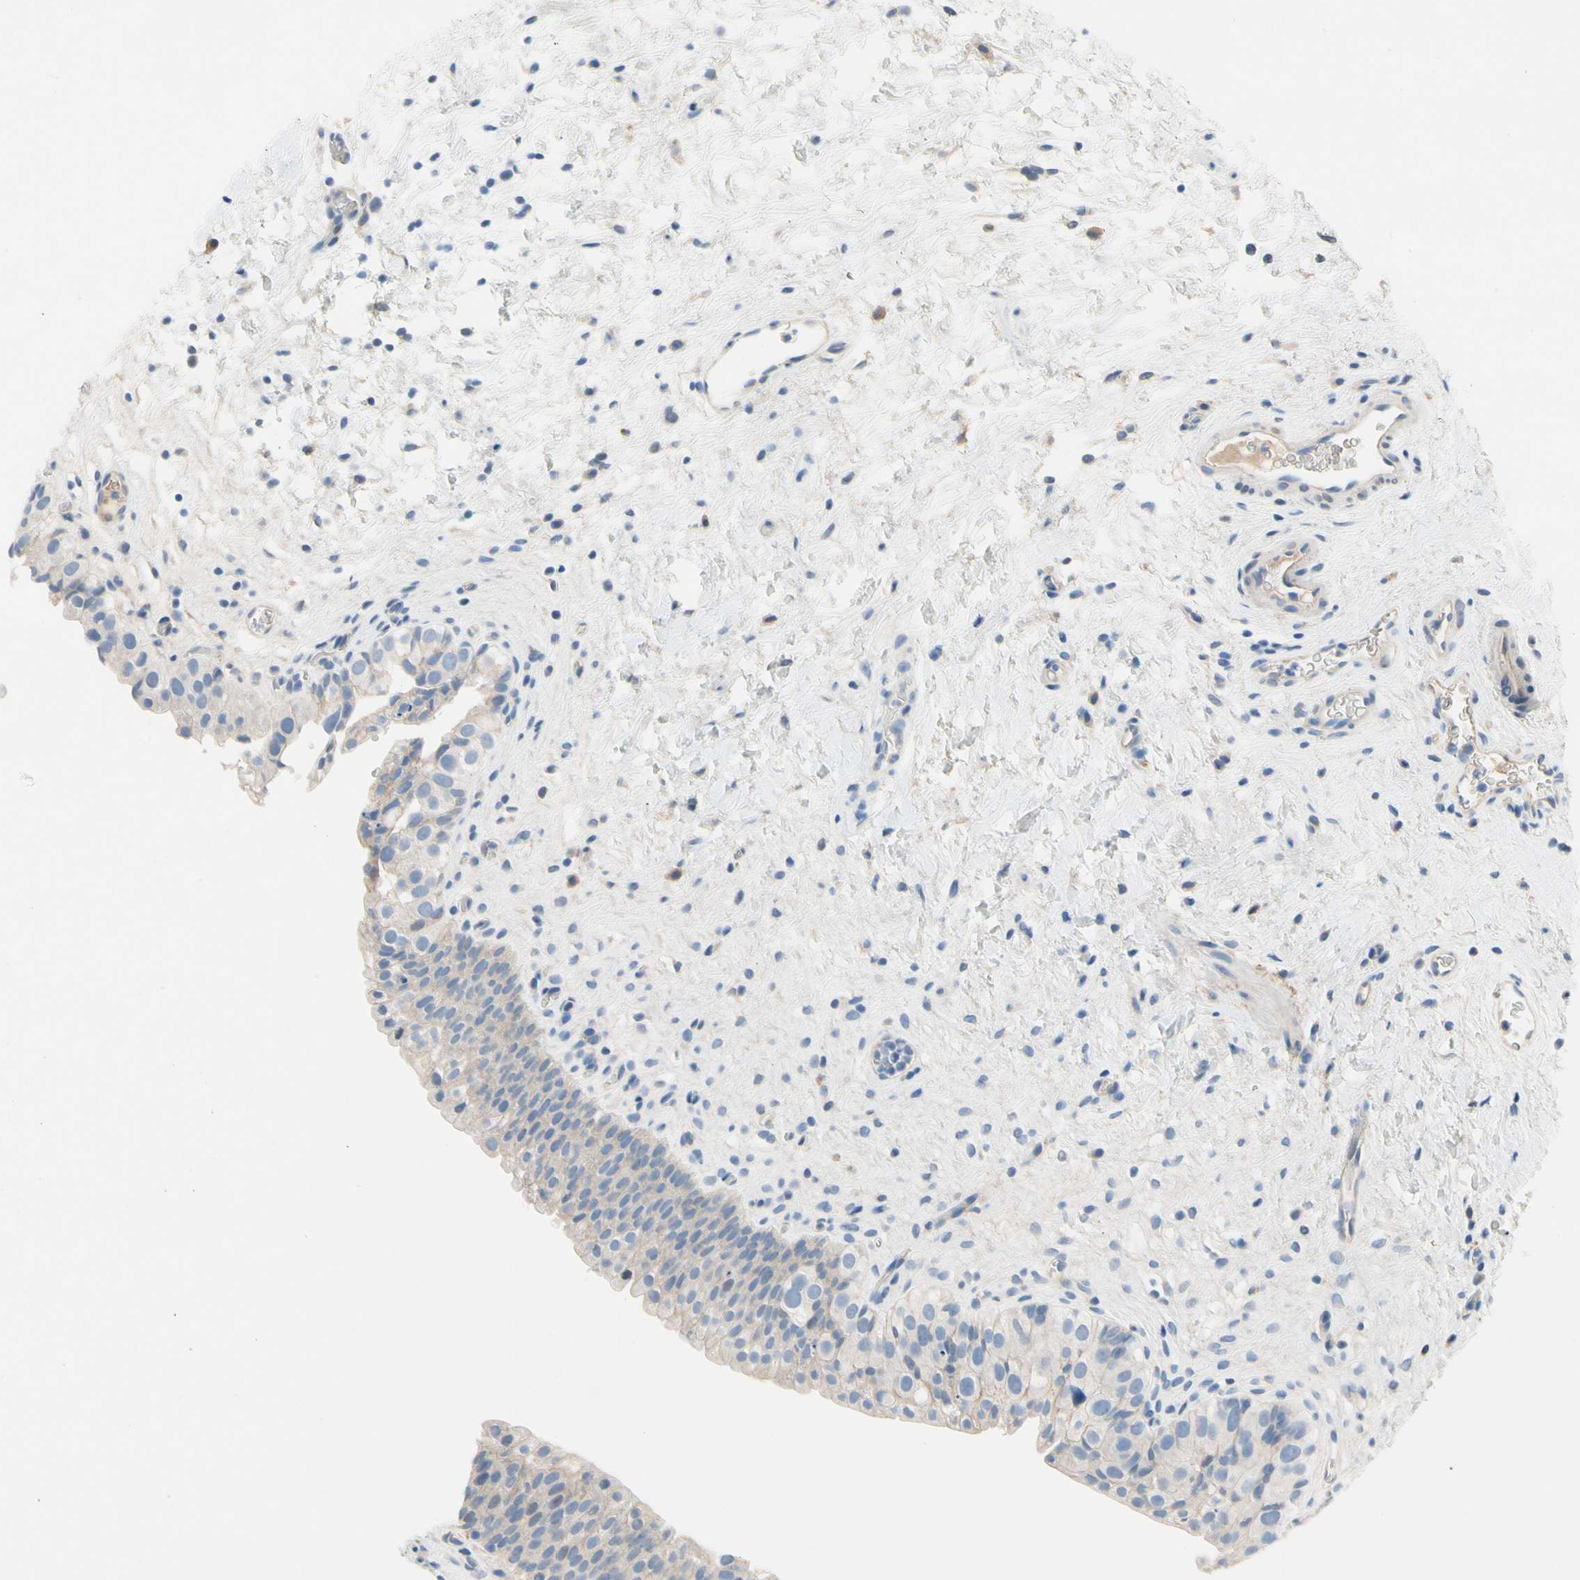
{"staining": {"intensity": "weak", "quantity": "<25%", "location": "cytoplasmic/membranous"}, "tissue": "urinary bladder", "cell_type": "Urothelial cells", "image_type": "normal", "snomed": [{"axis": "morphology", "description": "Normal tissue, NOS"}, {"axis": "topography", "description": "Urinary bladder"}], "caption": "A photomicrograph of urinary bladder stained for a protein exhibits no brown staining in urothelial cells.", "gene": "CA14", "patient": {"sex": "female", "age": 64}}